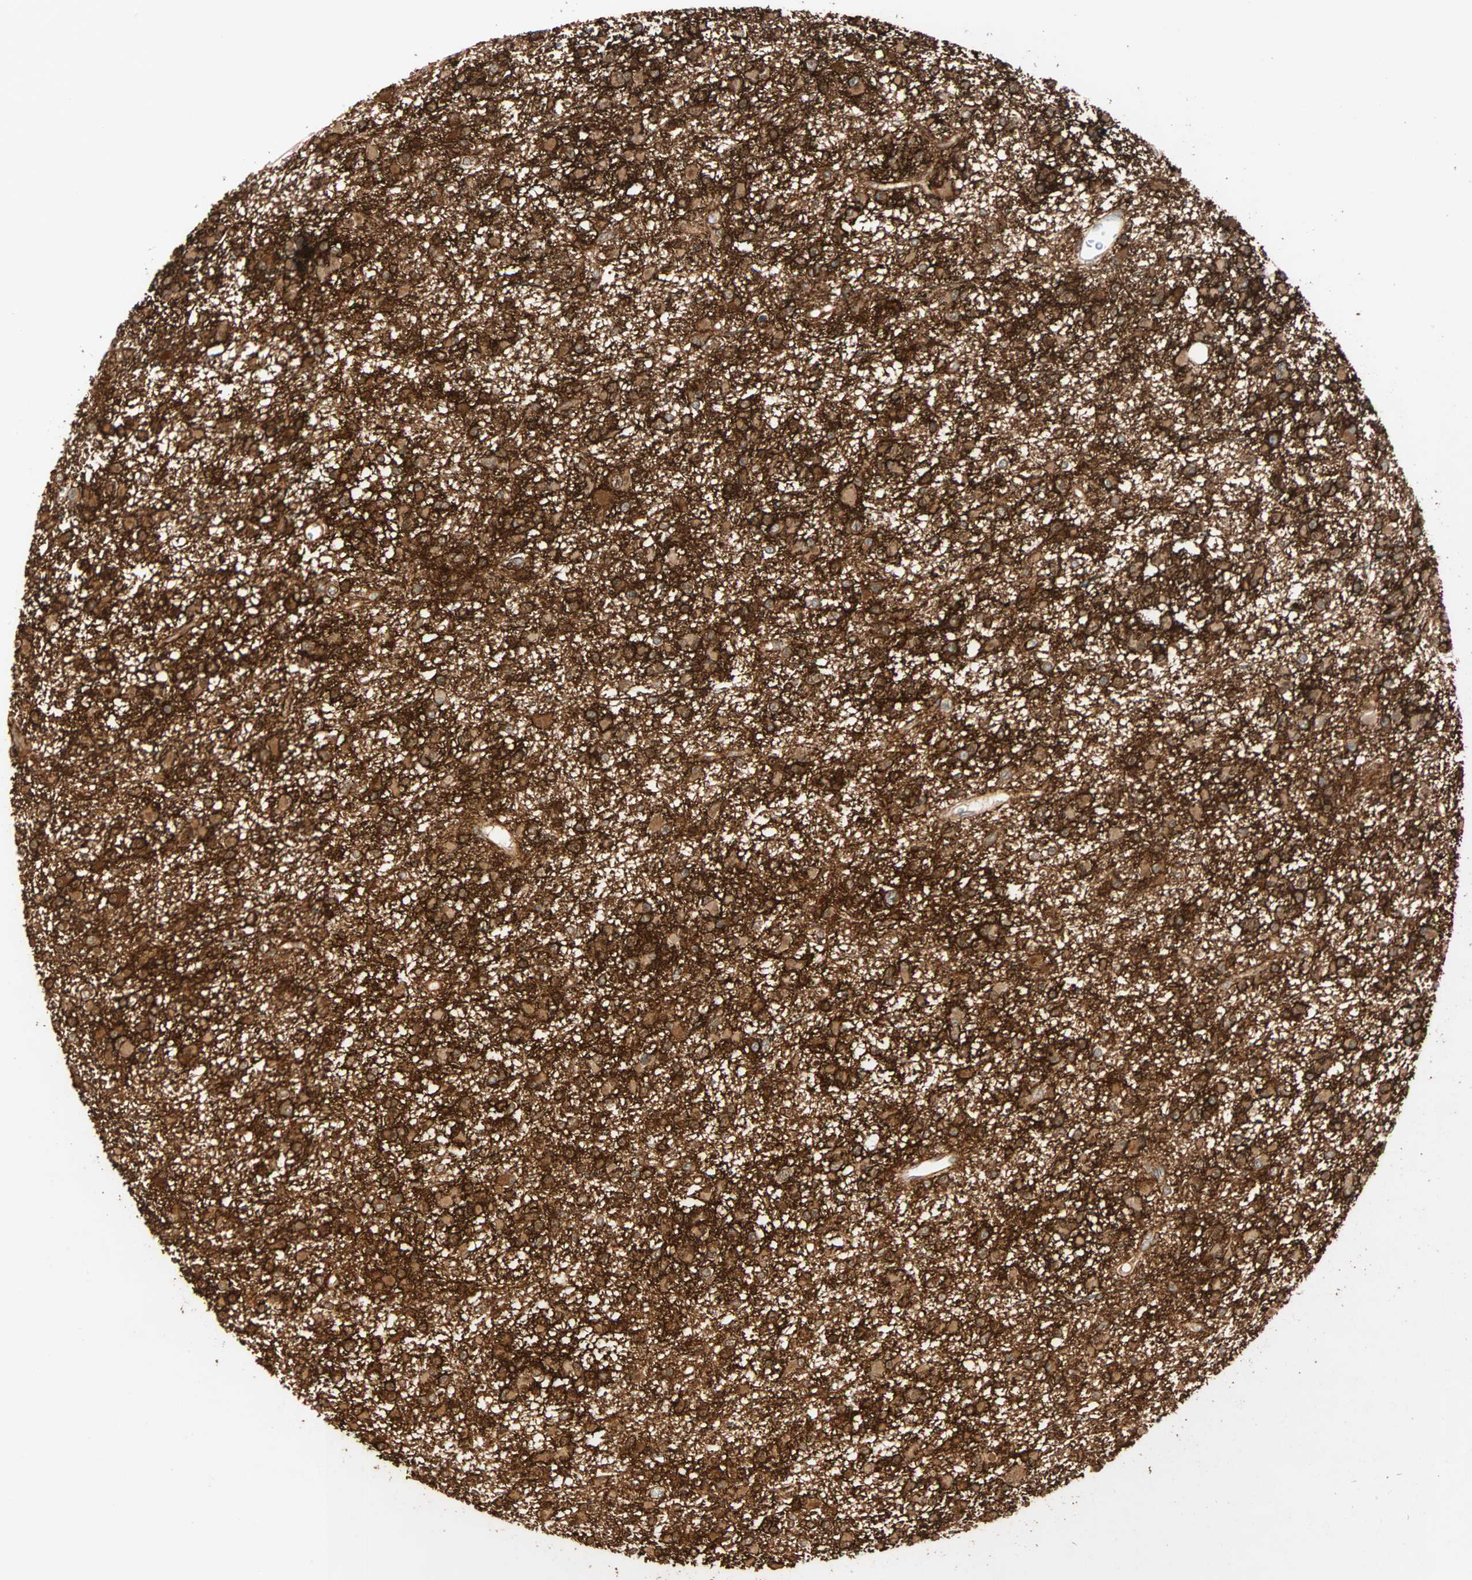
{"staining": {"intensity": "weak", "quantity": ">75%", "location": "cytoplasmic/membranous"}, "tissue": "glioma", "cell_type": "Tumor cells", "image_type": "cancer", "snomed": [{"axis": "morphology", "description": "Glioma, malignant, Low grade"}, {"axis": "topography", "description": "Brain"}], "caption": "Weak cytoplasmic/membranous staining for a protein is seen in about >75% of tumor cells of malignant glioma (low-grade) using immunohistochemistry.", "gene": "BCAN", "patient": {"sex": "female", "age": 22}}